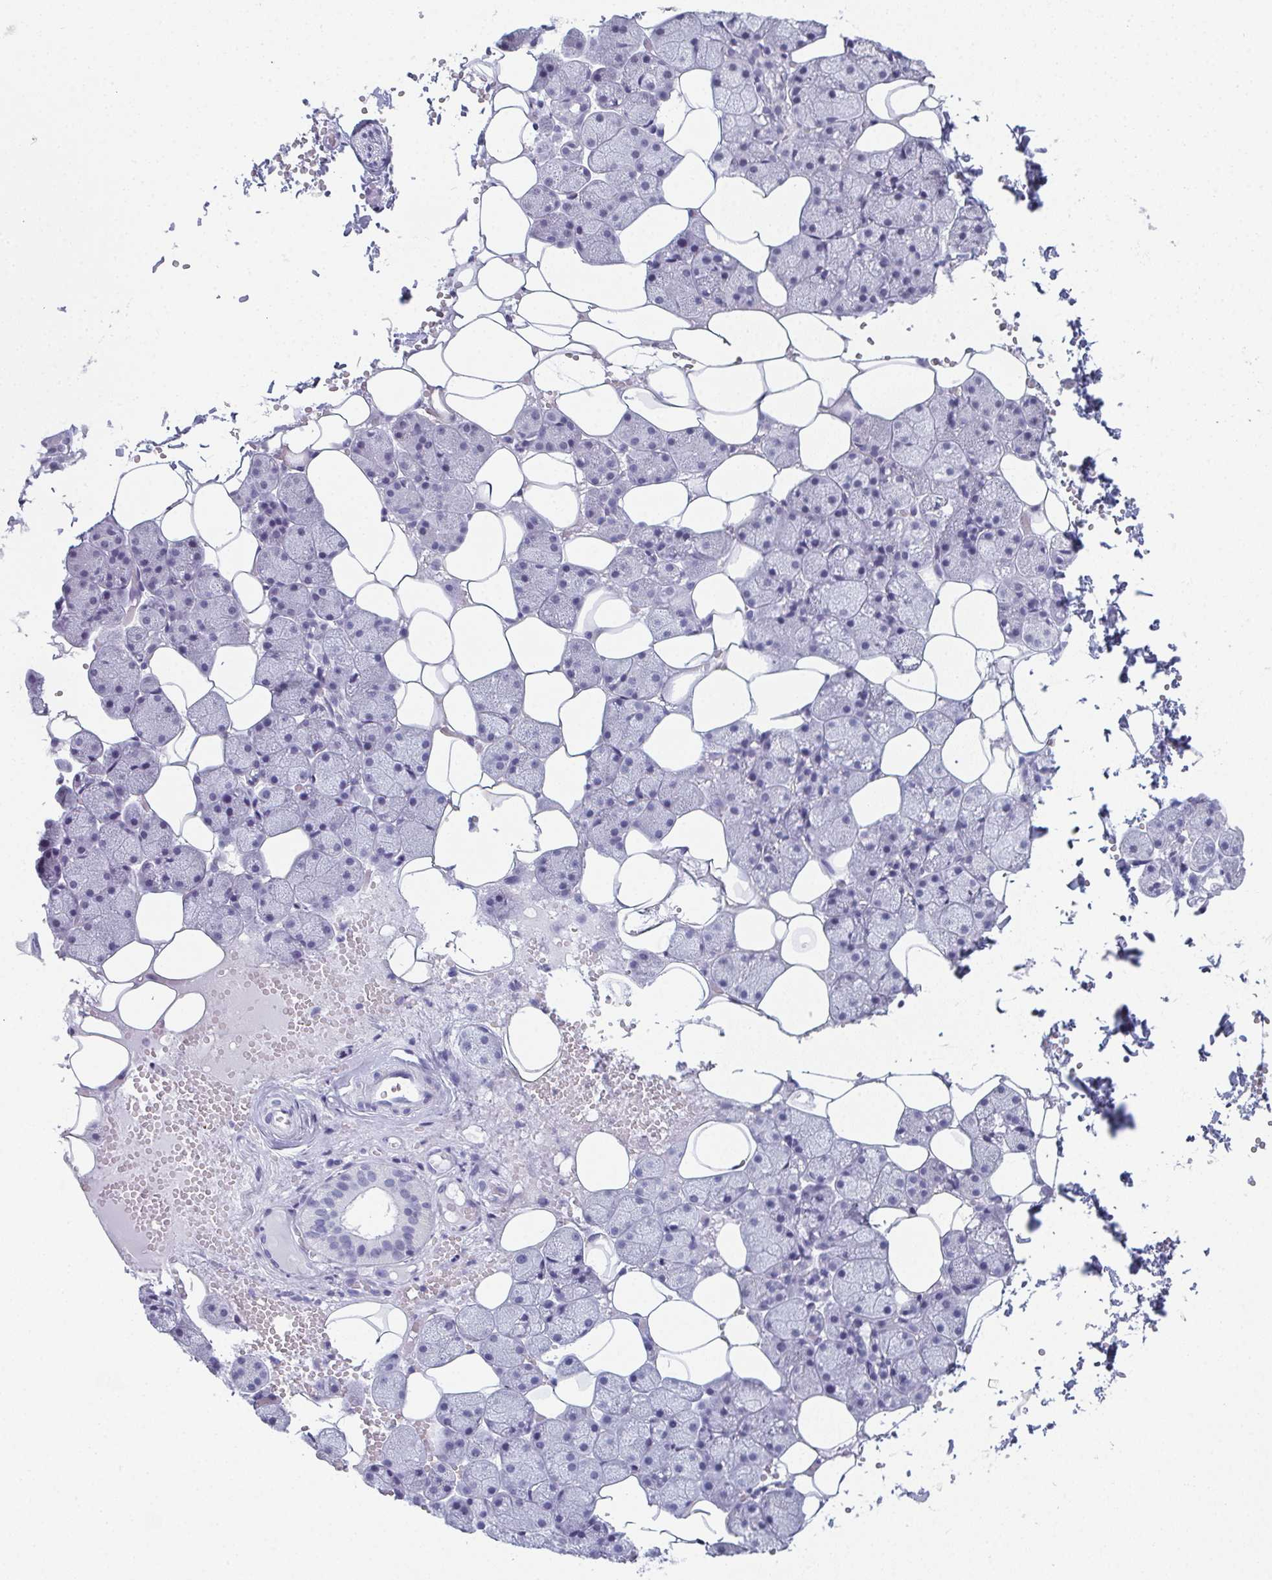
{"staining": {"intensity": "weak", "quantity": "<25%", "location": "nuclear"}, "tissue": "salivary gland", "cell_type": "Glandular cells", "image_type": "normal", "snomed": [{"axis": "morphology", "description": "Normal tissue, NOS"}, {"axis": "topography", "description": "Salivary gland"}], "caption": "Immunohistochemical staining of normal human salivary gland exhibits no significant staining in glandular cells. (Immunohistochemistry, brightfield microscopy, high magnification).", "gene": "PYCR3", "patient": {"sex": "male", "age": 38}}